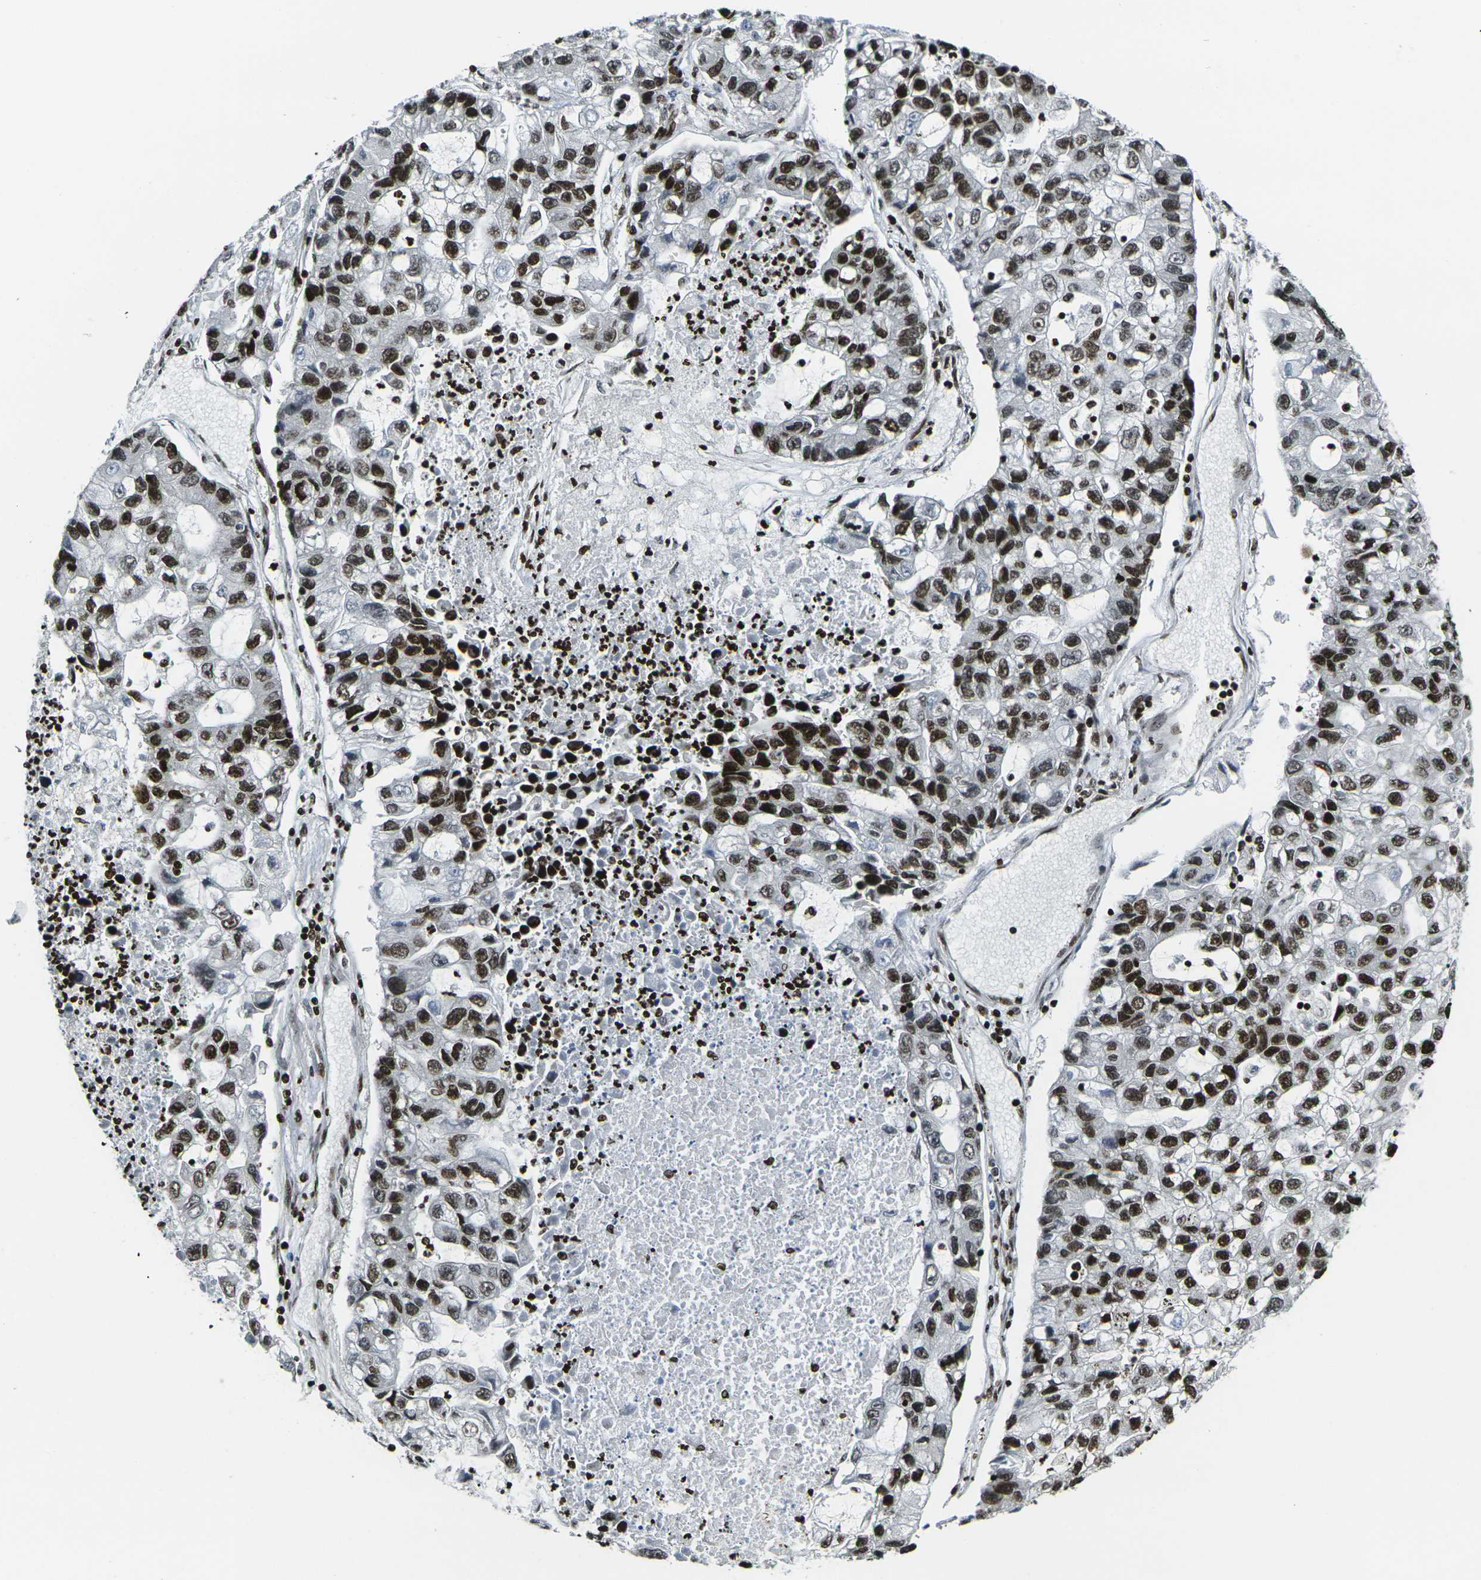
{"staining": {"intensity": "strong", "quantity": ">75%", "location": "nuclear"}, "tissue": "lung cancer", "cell_type": "Tumor cells", "image_type": "cancer", "snomed": [{"axis": "morphology", "description": "Adenocarcinoma, NOS"}, {"axis": "topography", "description": "Lung"}], "caption": "Approximately >75% of tumor cells in lung adenocarcinoma show strong nuclear protein positivity as visualized by brown immunohistochemical staining.", "gene": "H1-10", "patient": {"sex": "female", "age": 51}}